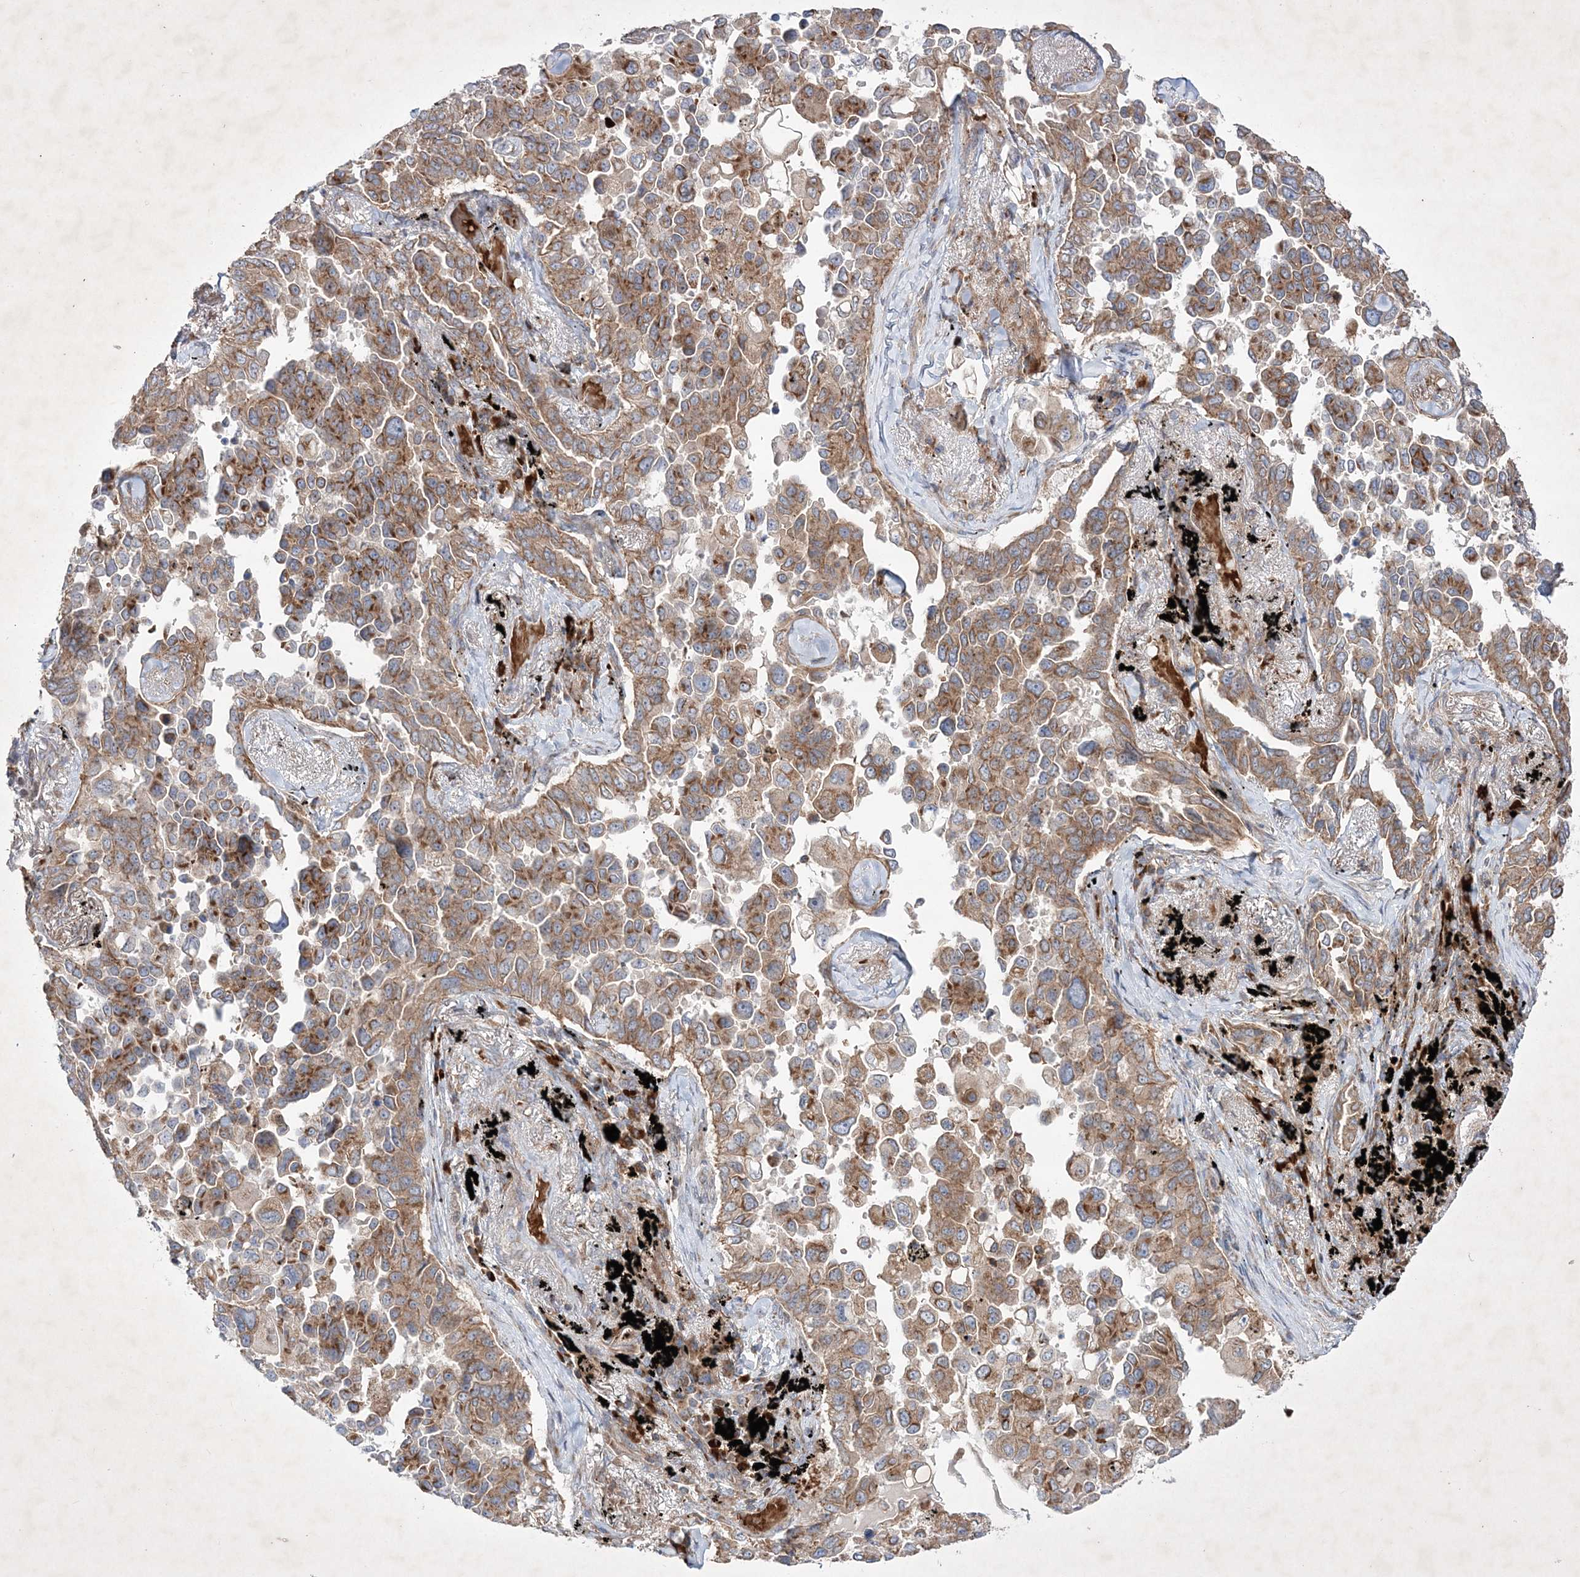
{"staining": {"intensity": "moderate", "quantity": ">75%", "location": "cytoplasmic/membranous"}, "tissue": "lung cancer", "cell_type": "Tumor cells", "image_type": "cancer", "snomed": [{"axis": "morphology", "description": "Adenocarcinoma, NOS"}, {"axis": "topography", "description": "Lung"}], "caption": "Protein expression analysis of human lung cancer reveals moderate cytoplasmic/membranous staining in approximately >75% of tumor cells.", "gene": "OPA1", "patient": {"sex": "female", "age": 67}}